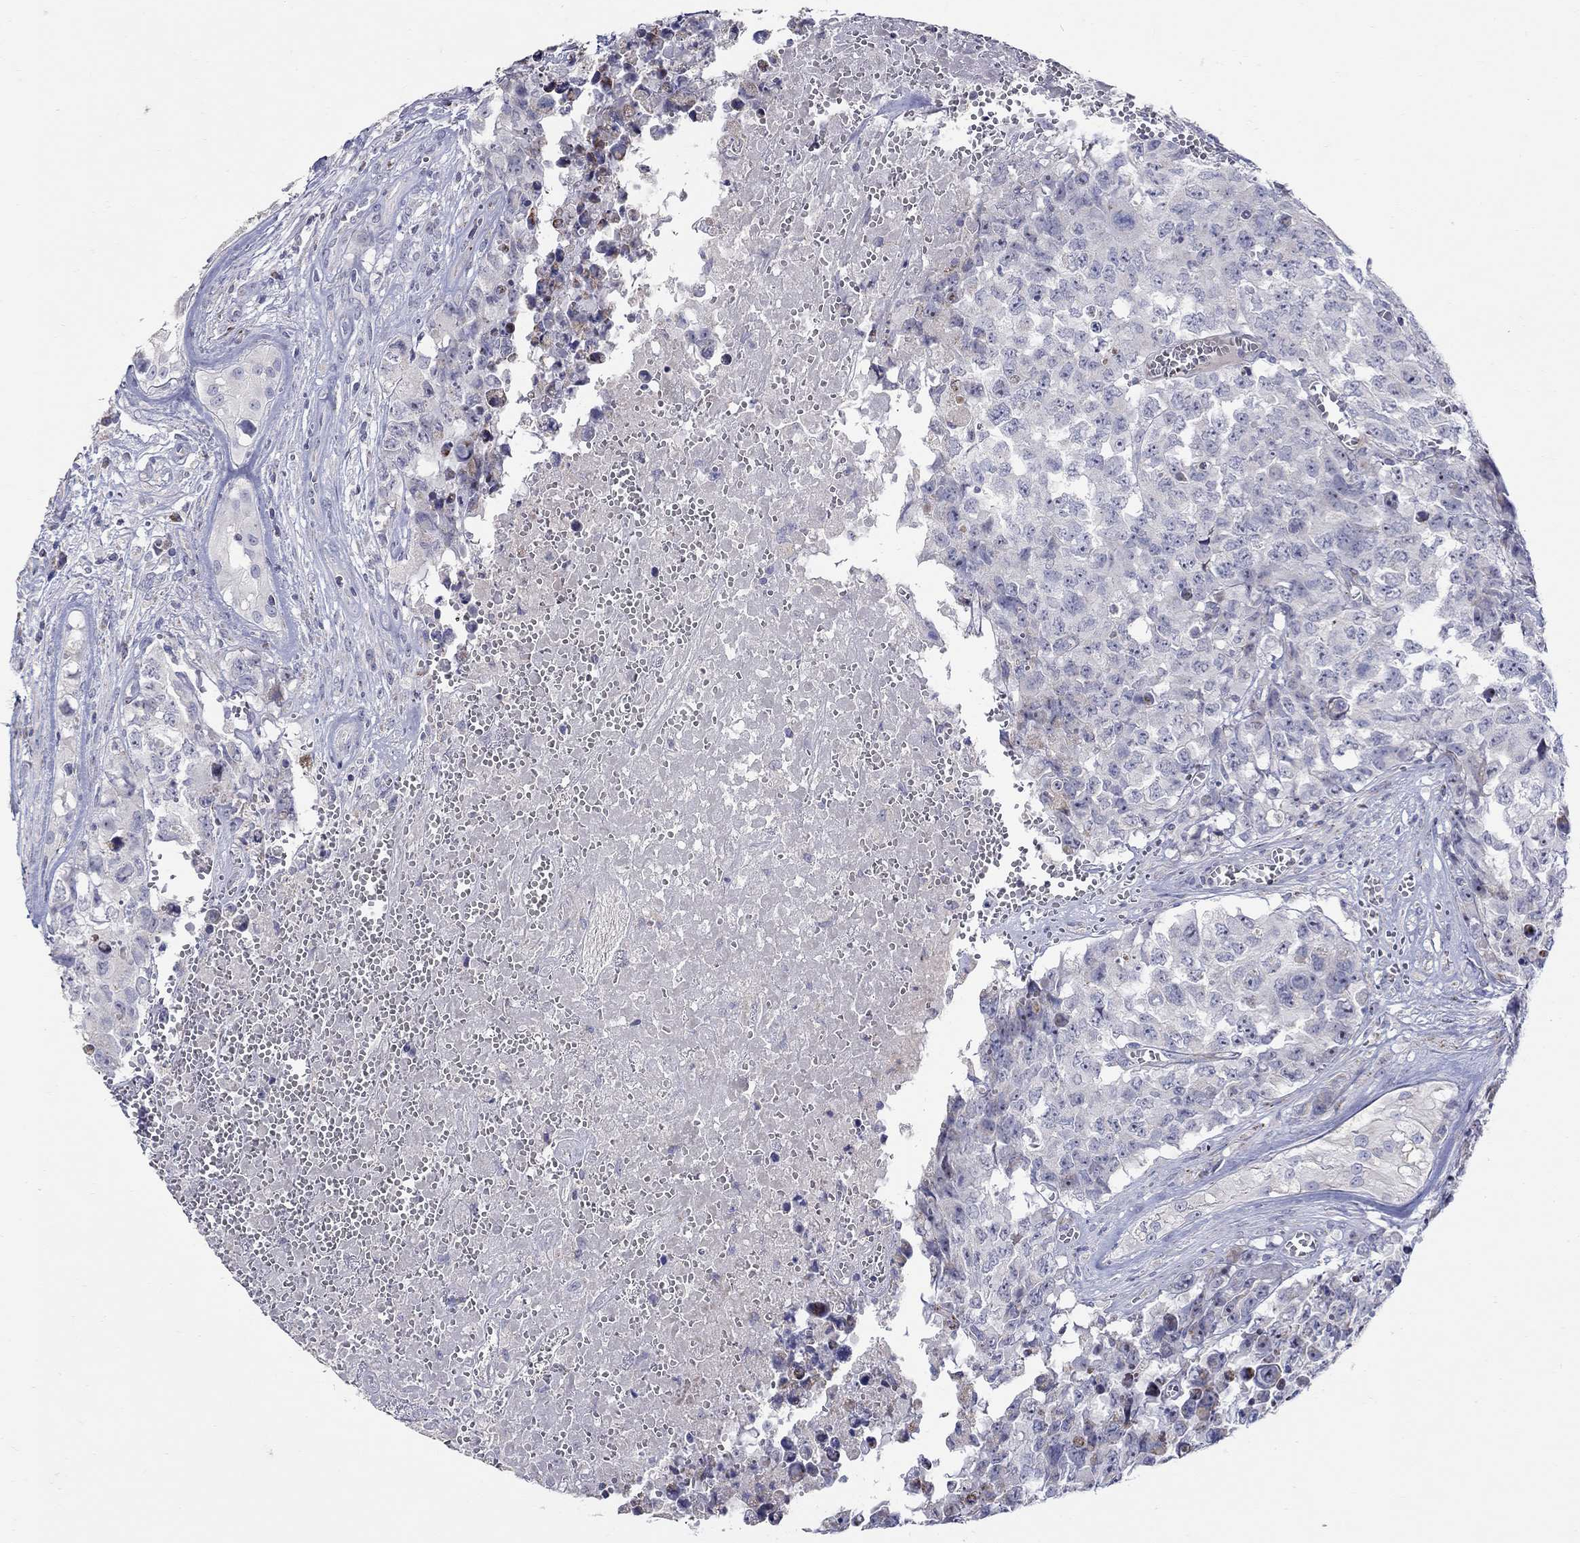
{"staining": {"intensity": "negative", "quantity": "none", "location": "none"}, "tissue": "testis cancer", "cell_type": "Tumor cells", "image_type": "cancer", "snomed": [{"axis": "morphology", "description": "Carcinoma, Embryonal, NOS"}, {"axis": "topography", "description": "Testis"}], "caption": "Tumor cells are negative for protein expression in human embryonal carcinoma (testis).", "gene": "HMX2", "patient": {"sex": "male", "age": 23}}